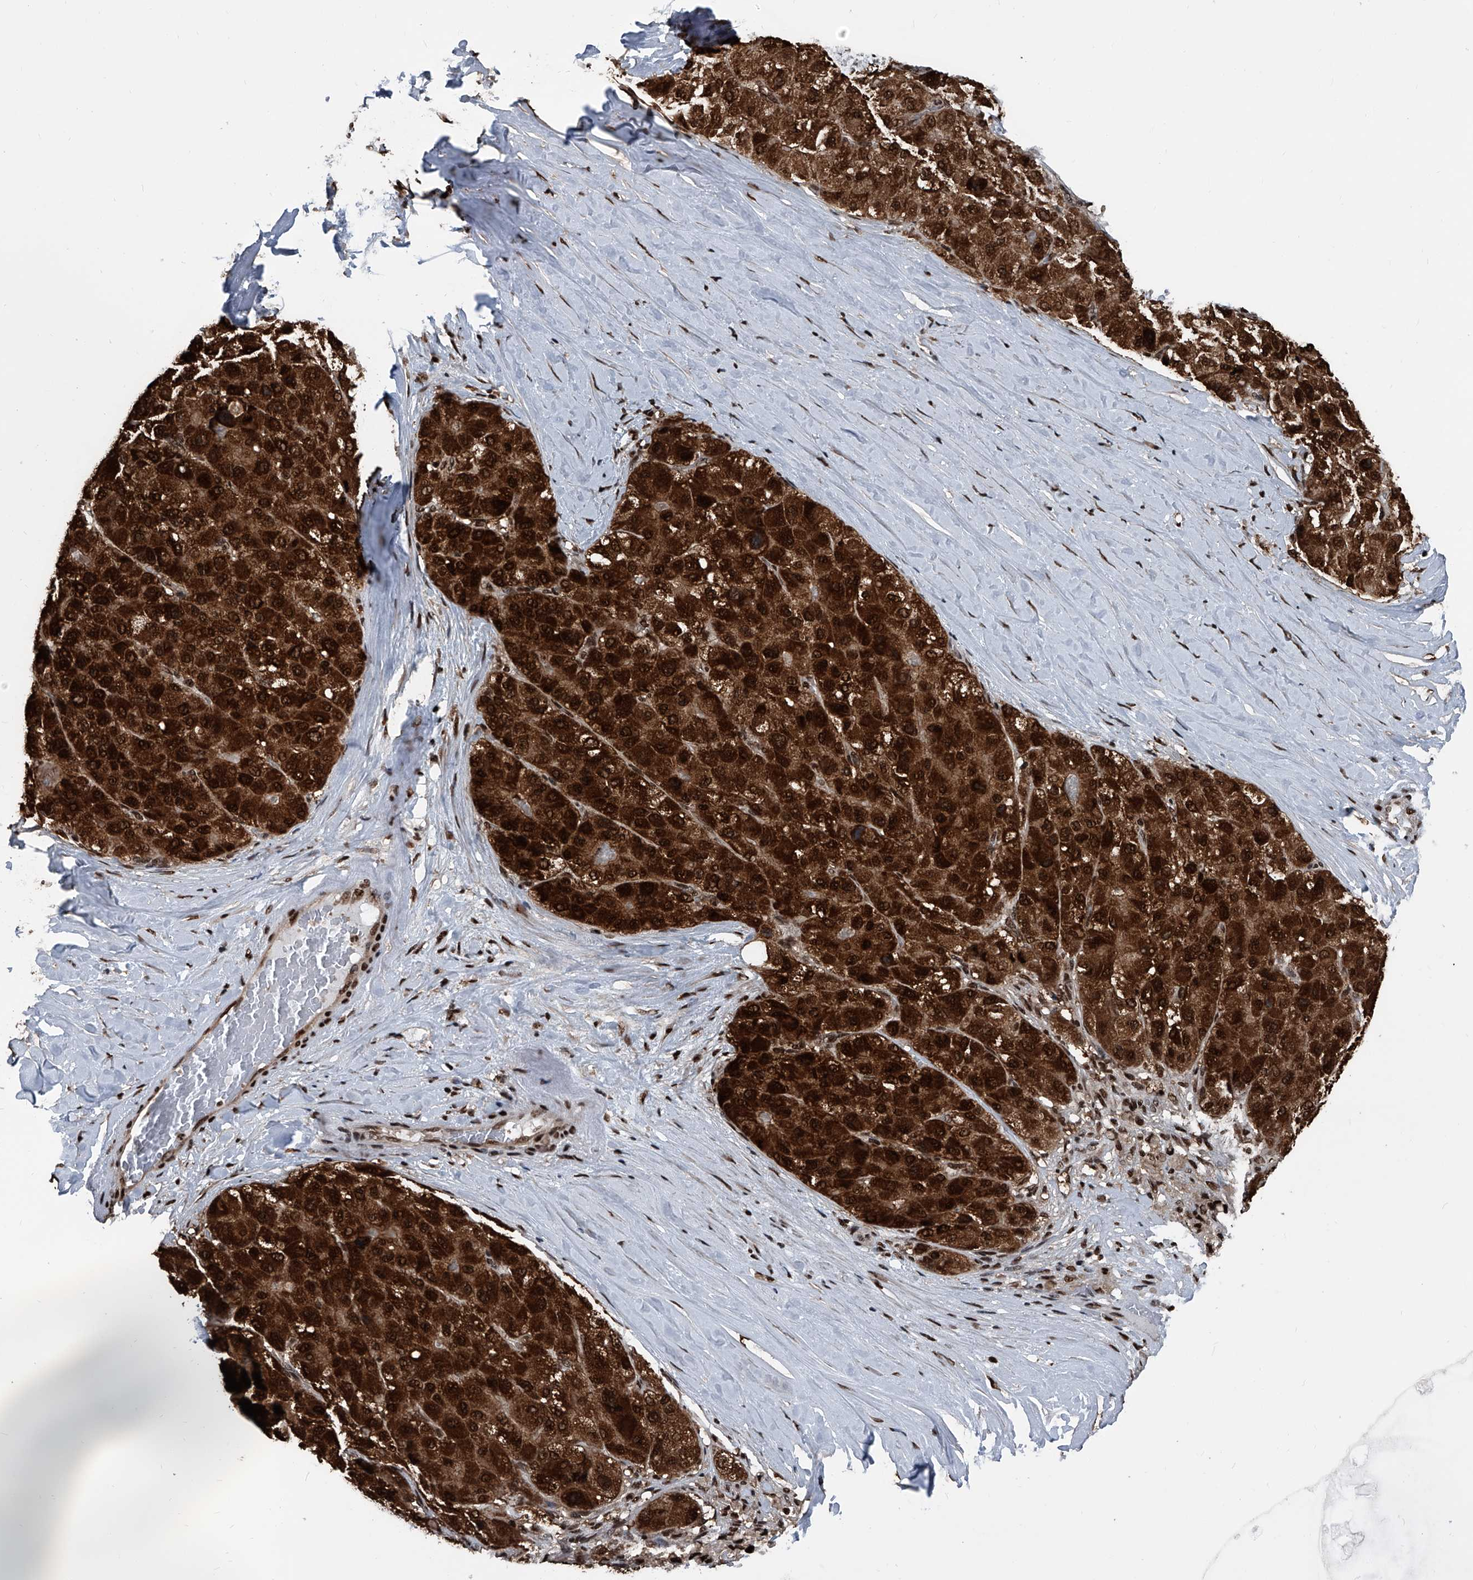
{"staining": {"intensity": "strong", "quantity": ">75%", "location": "cytoplasmic/membranous,nuclear"}, "tissue": "liver cancer", "cell_type": "Tumor cells", "image_type": "cancer", "snomed": [{"axis": "morphology", "description": "Carcinoma, Hepatocellular, NOS"}, {"axis": "topography", "description": "Liver"}], "caption": "Approximately >75% of tumor cells in liver cancer (hepatocellular carcinoma) show strong cytoplasmic/membranous and nuclear protein expression as visualized by brown immunohistochemical staining.", "gene": "FKBP5", "patient": {"sex": "male", "age": 80}}